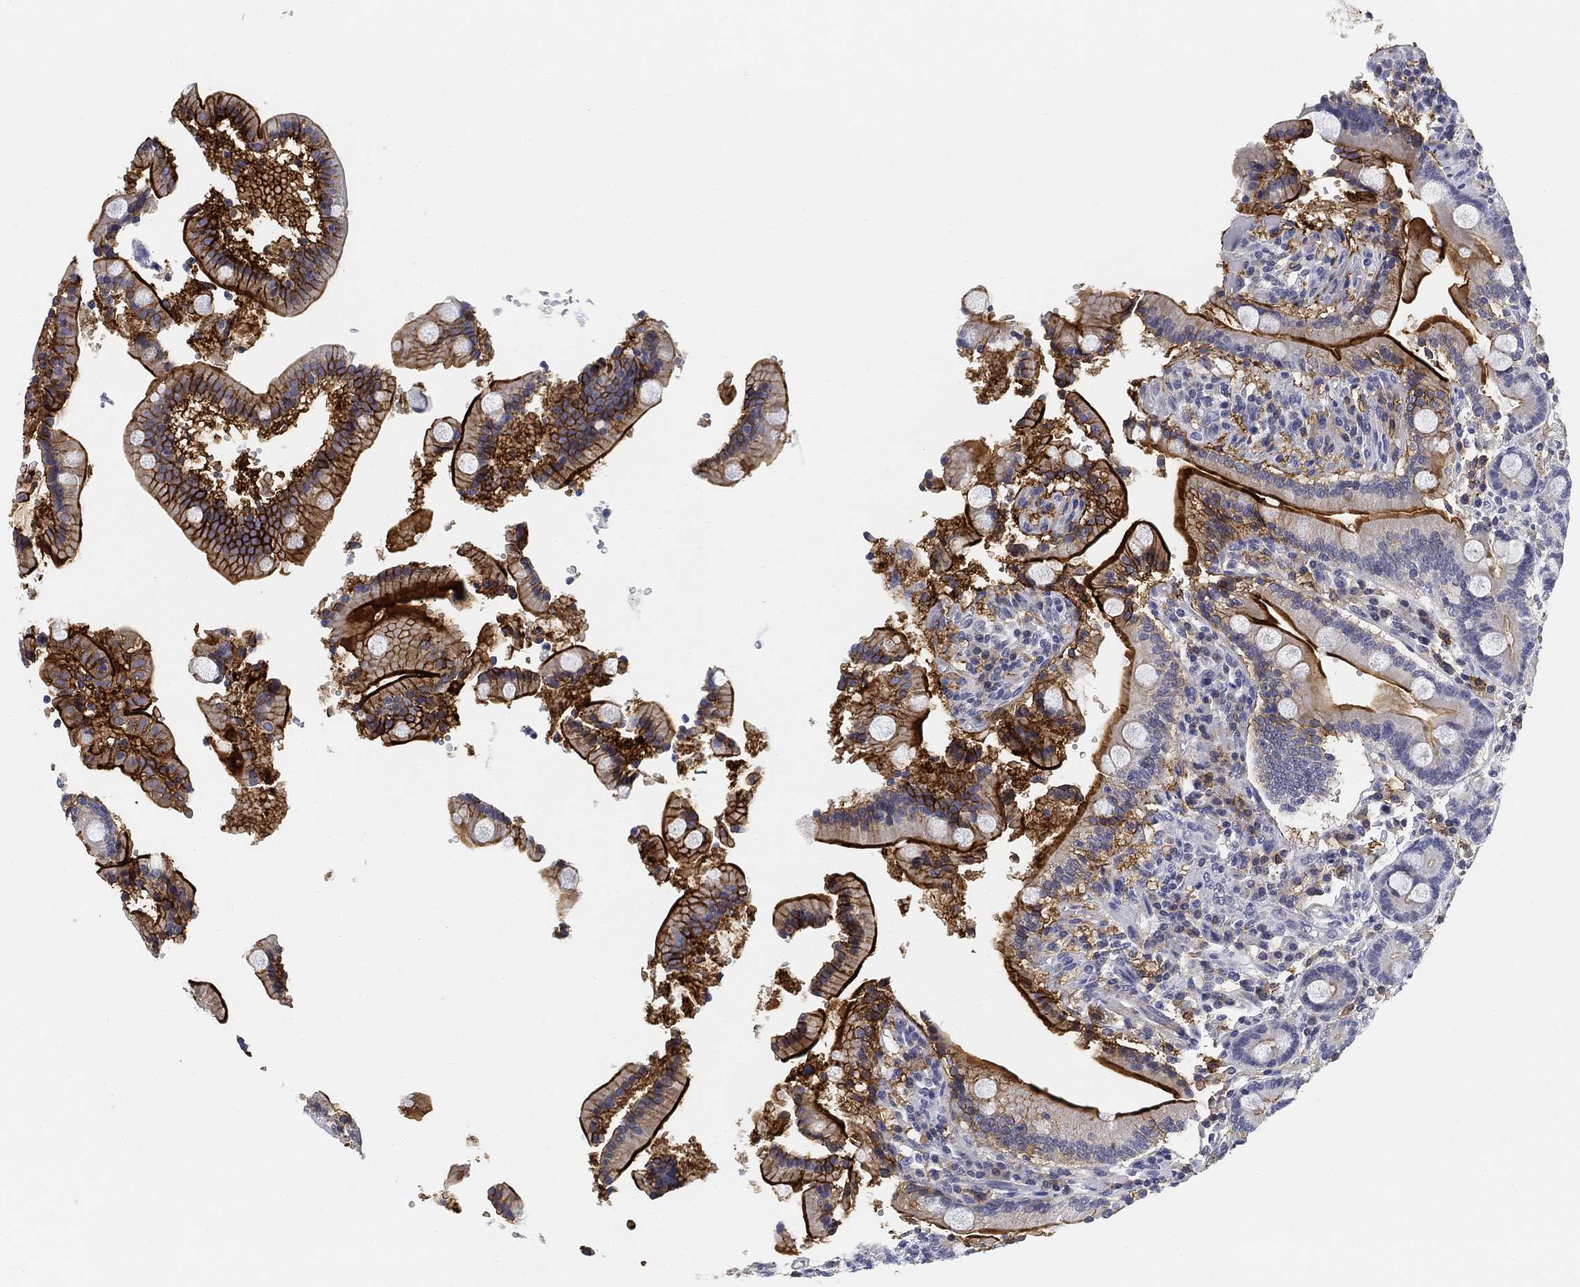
{"staining": {"intensity": "strong", "quantity": "25%-75%", "location": "cytoplasmic/membranous"}, "tissue": "duodenum", "cell_type": "Glandular cells", "image_type": "normal", "snomed": [{"axis": "morphology", "description": "Normal tissue, NOS"}, {"axis": "topography", "description": "Duodenum"}], "caption": "The image reveals a brown stain indicating the presence of a protein in the cytoplasmic/membranous of glandular cells in duodenum.", "gene": "SLC2A5", "patient": {"sex": "female", "age": 62}}